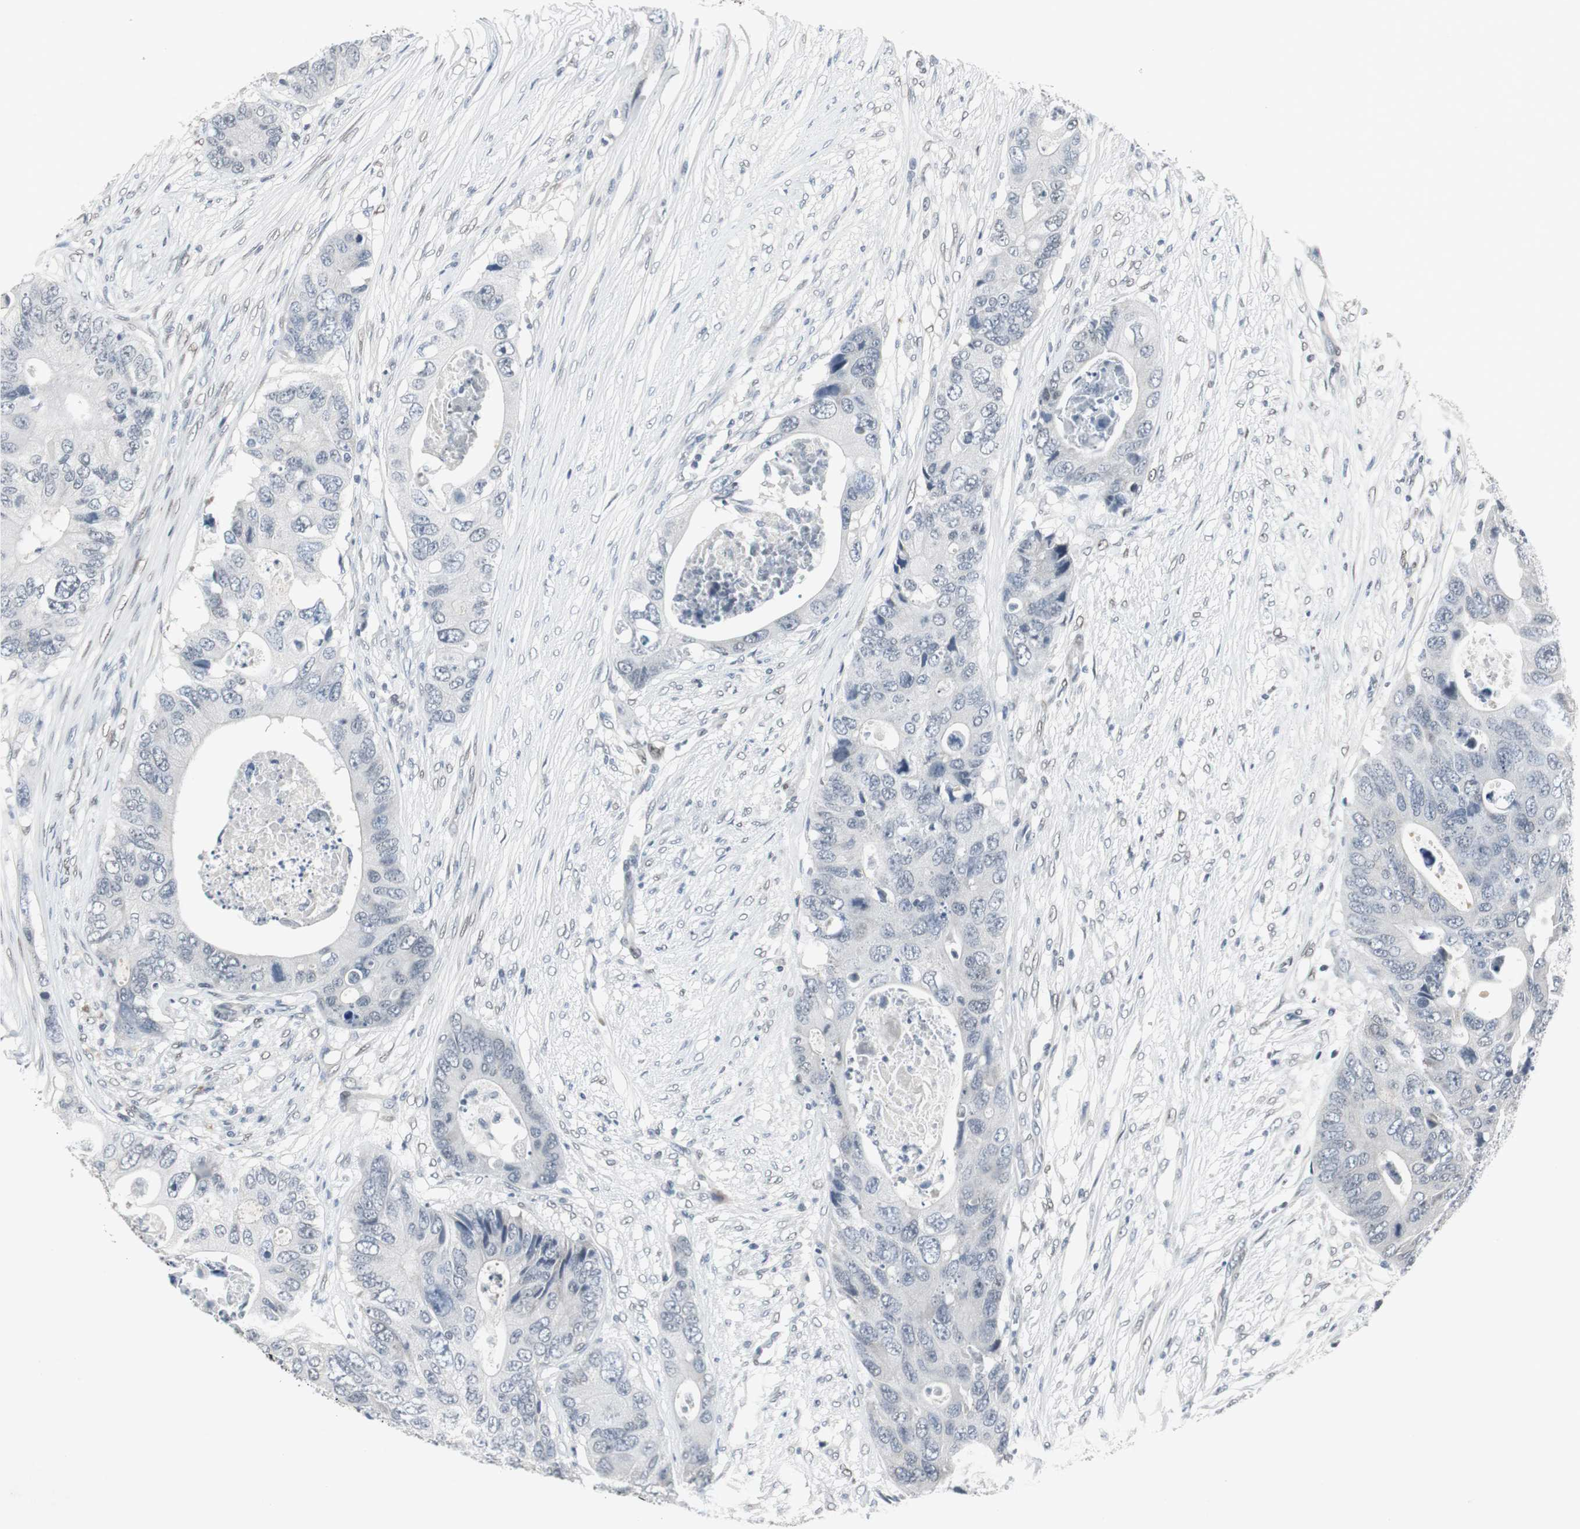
{"staining": {"intensity": "negative", "quantity": "none", "location": "none"}, "tissue": "colorectal cancer", "cell_type": "Tumor cells", "image_type": "cancer", "snomed": [{"axis": "morphology", "description": "Adenocarcinoma, NOS"}, {"axis": "topography", "description": "Colon"}], "caption": "Tumor cells are negative for protein expression in human colorectal cancer (adenocarcinoma).", "gene": "ELK1", "patient": {"sex": "male", "age": 71}}